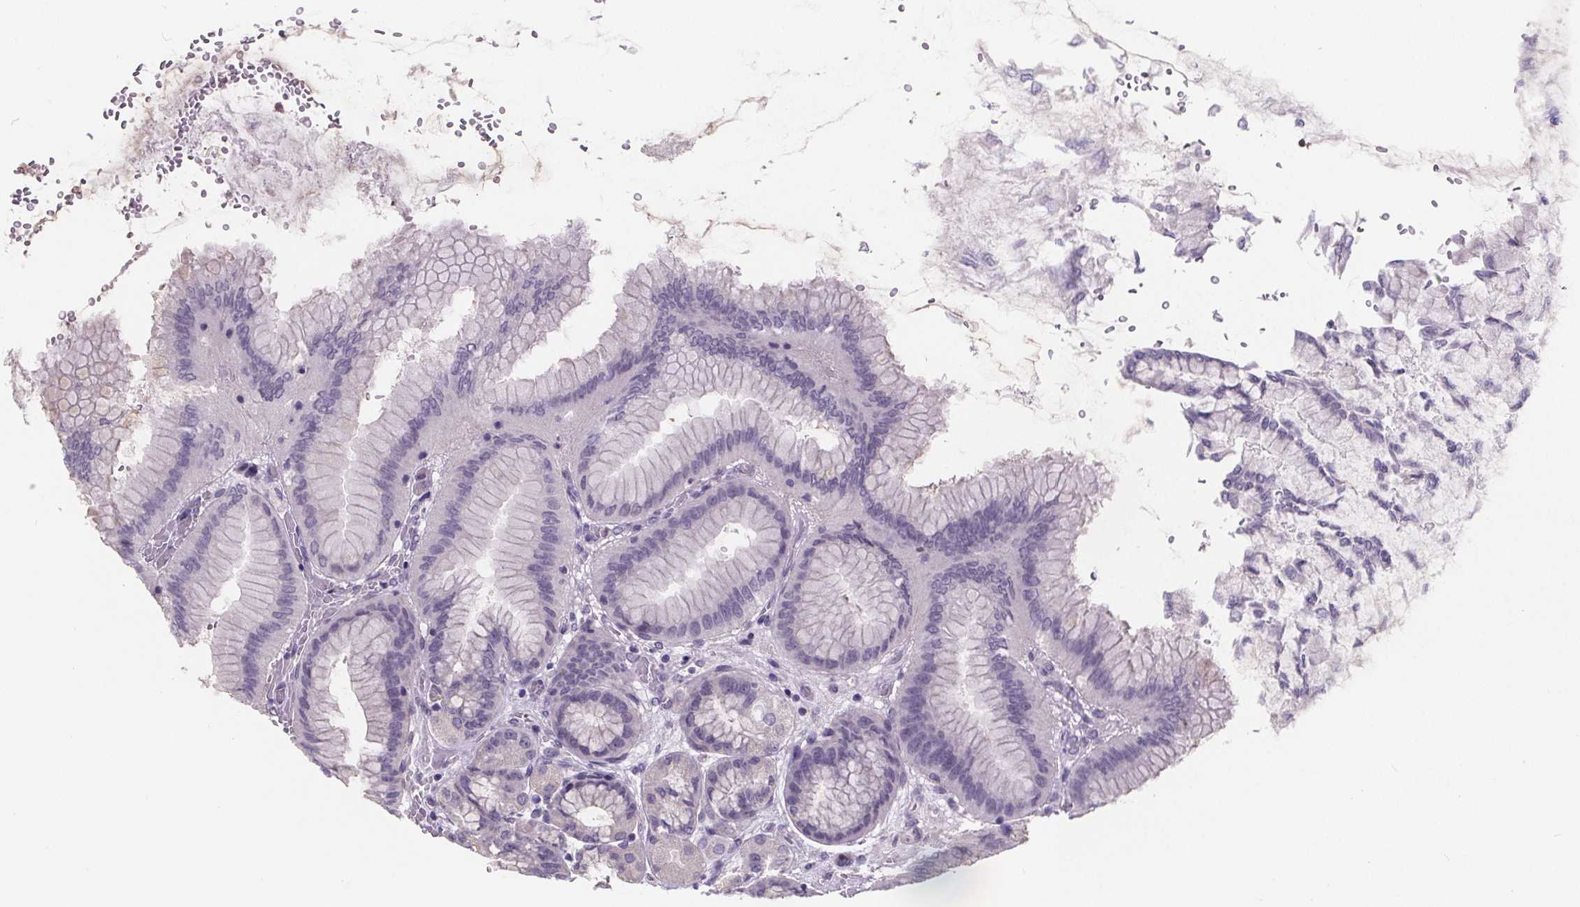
{"staining": {"intensity": "negative", "quantity": "none", "location": "none"}, "tissue": "stomach", "cell_type": "Glandular cells", "image_type": "normal", "snomed": [{"axis": "morphology", "description": "Normal tissue, NOS"}, {"axis": "topography", "description": "Stomach, upper"}], "caption": "An IHC histopathology image of benign stomach is shown. There is no staining in glandular cells of stomach. (DAB (3,3'-diaminobenzidine) immunohistochemistry (IHC) visualized using brightfield microscopy, high magnification).", "gene": "ATP6V1D", "patient": {"sex": "female", "age": 56}}